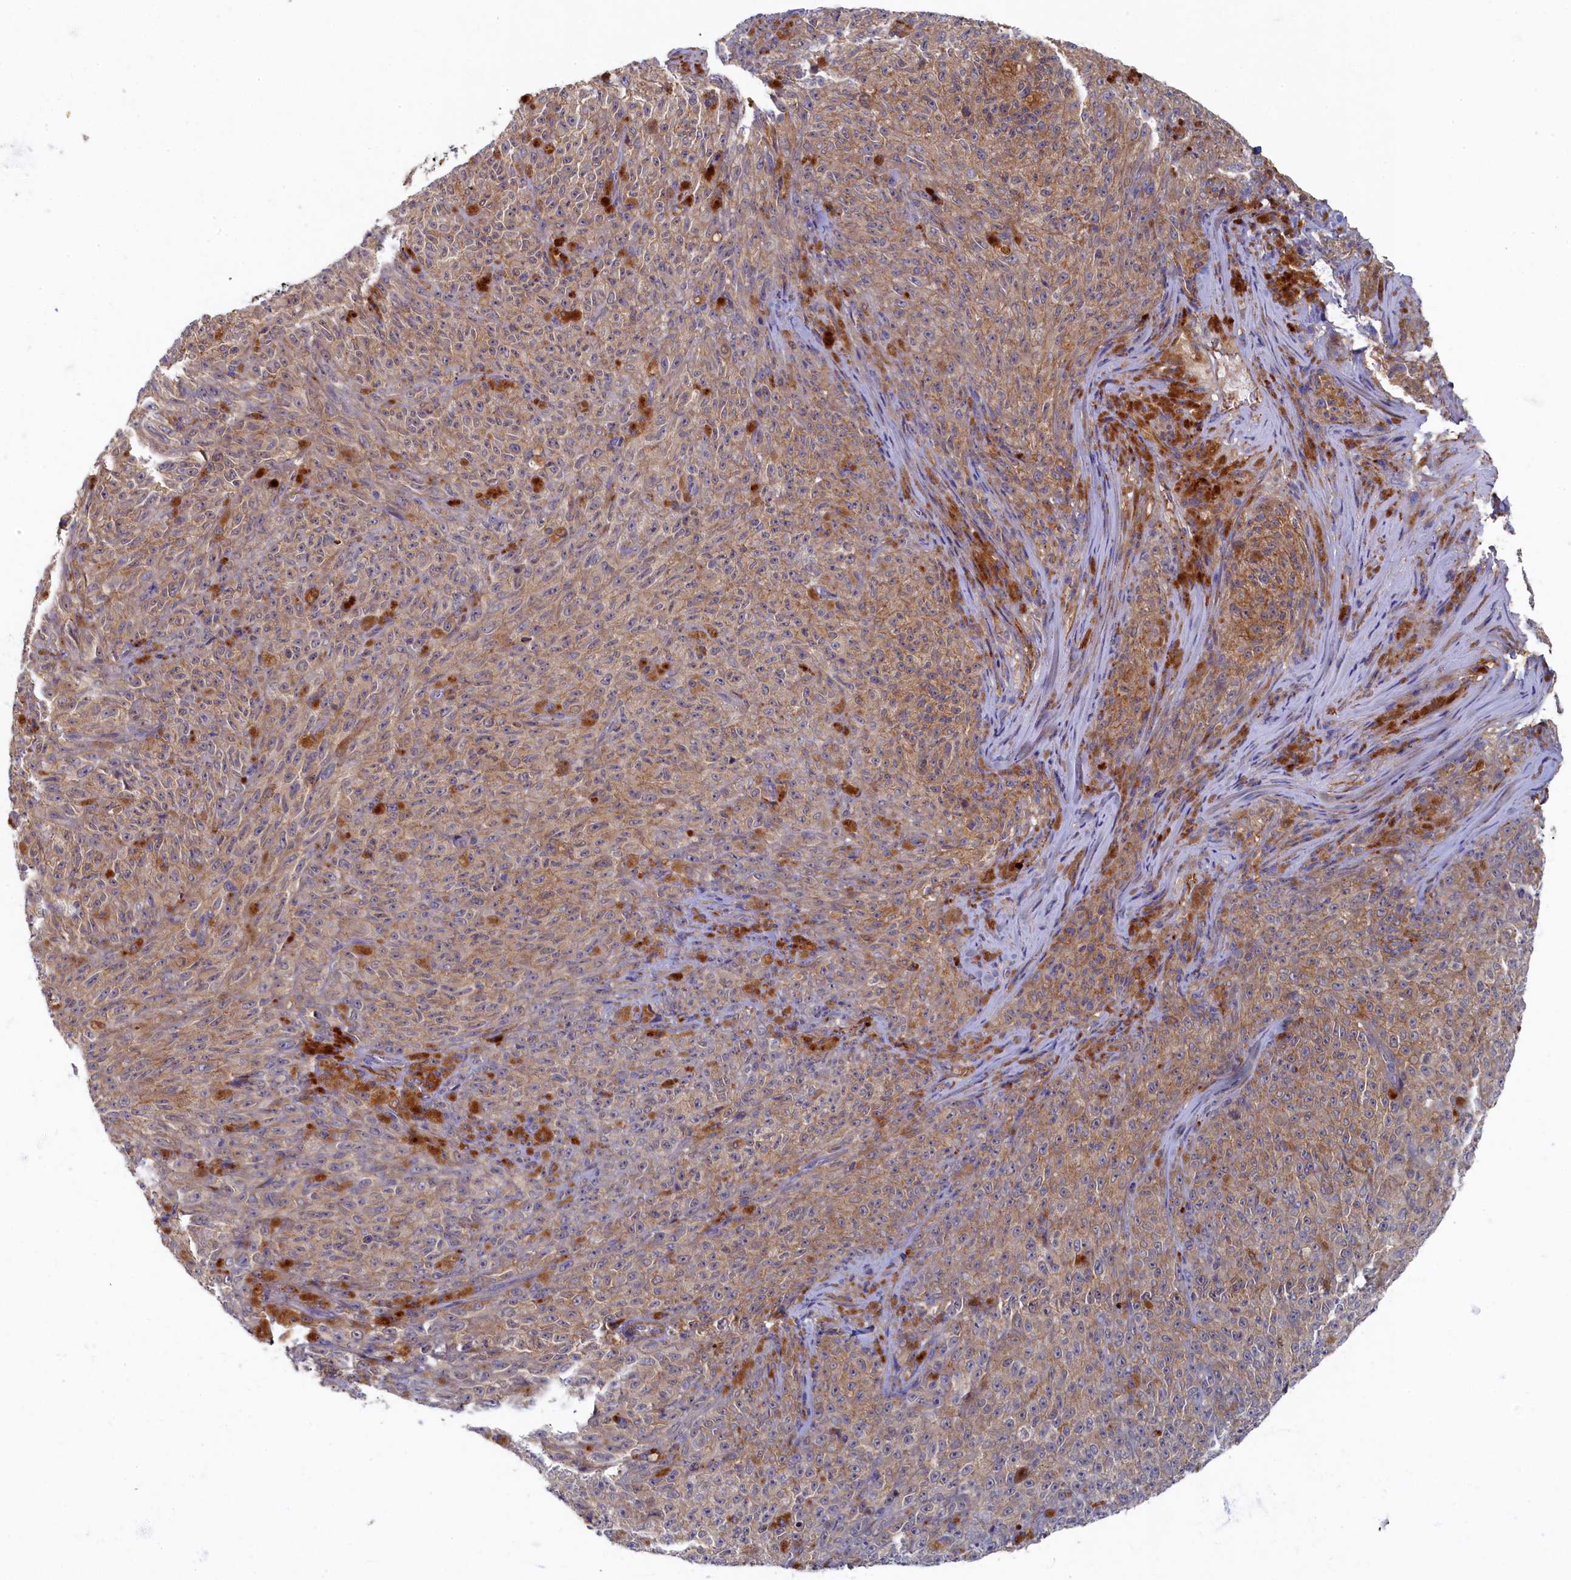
{"staining": {"intensity": "moderate", "quantity": ">75%", "location": "cytoplasmic/membranous"}, "tissue": "melanoma", "cell_type": "Tumor cells", "image_type": "cancer", "snomed": [{"axis": "morphology", "description": "Malignant melanoma, NOS"}, {"axis": "topography", "description": "Skin"}], "caption": "DAB immunohistochemical staining of malignant melanoma exhibits moderate cytoplasmic/membranous protein expression in about >75% of tumor cells. (Brightfield microscopy of DAB IHC at high magnification).", "gene": "PSMG2", "patient": {"sex": "female", "age": 82}}